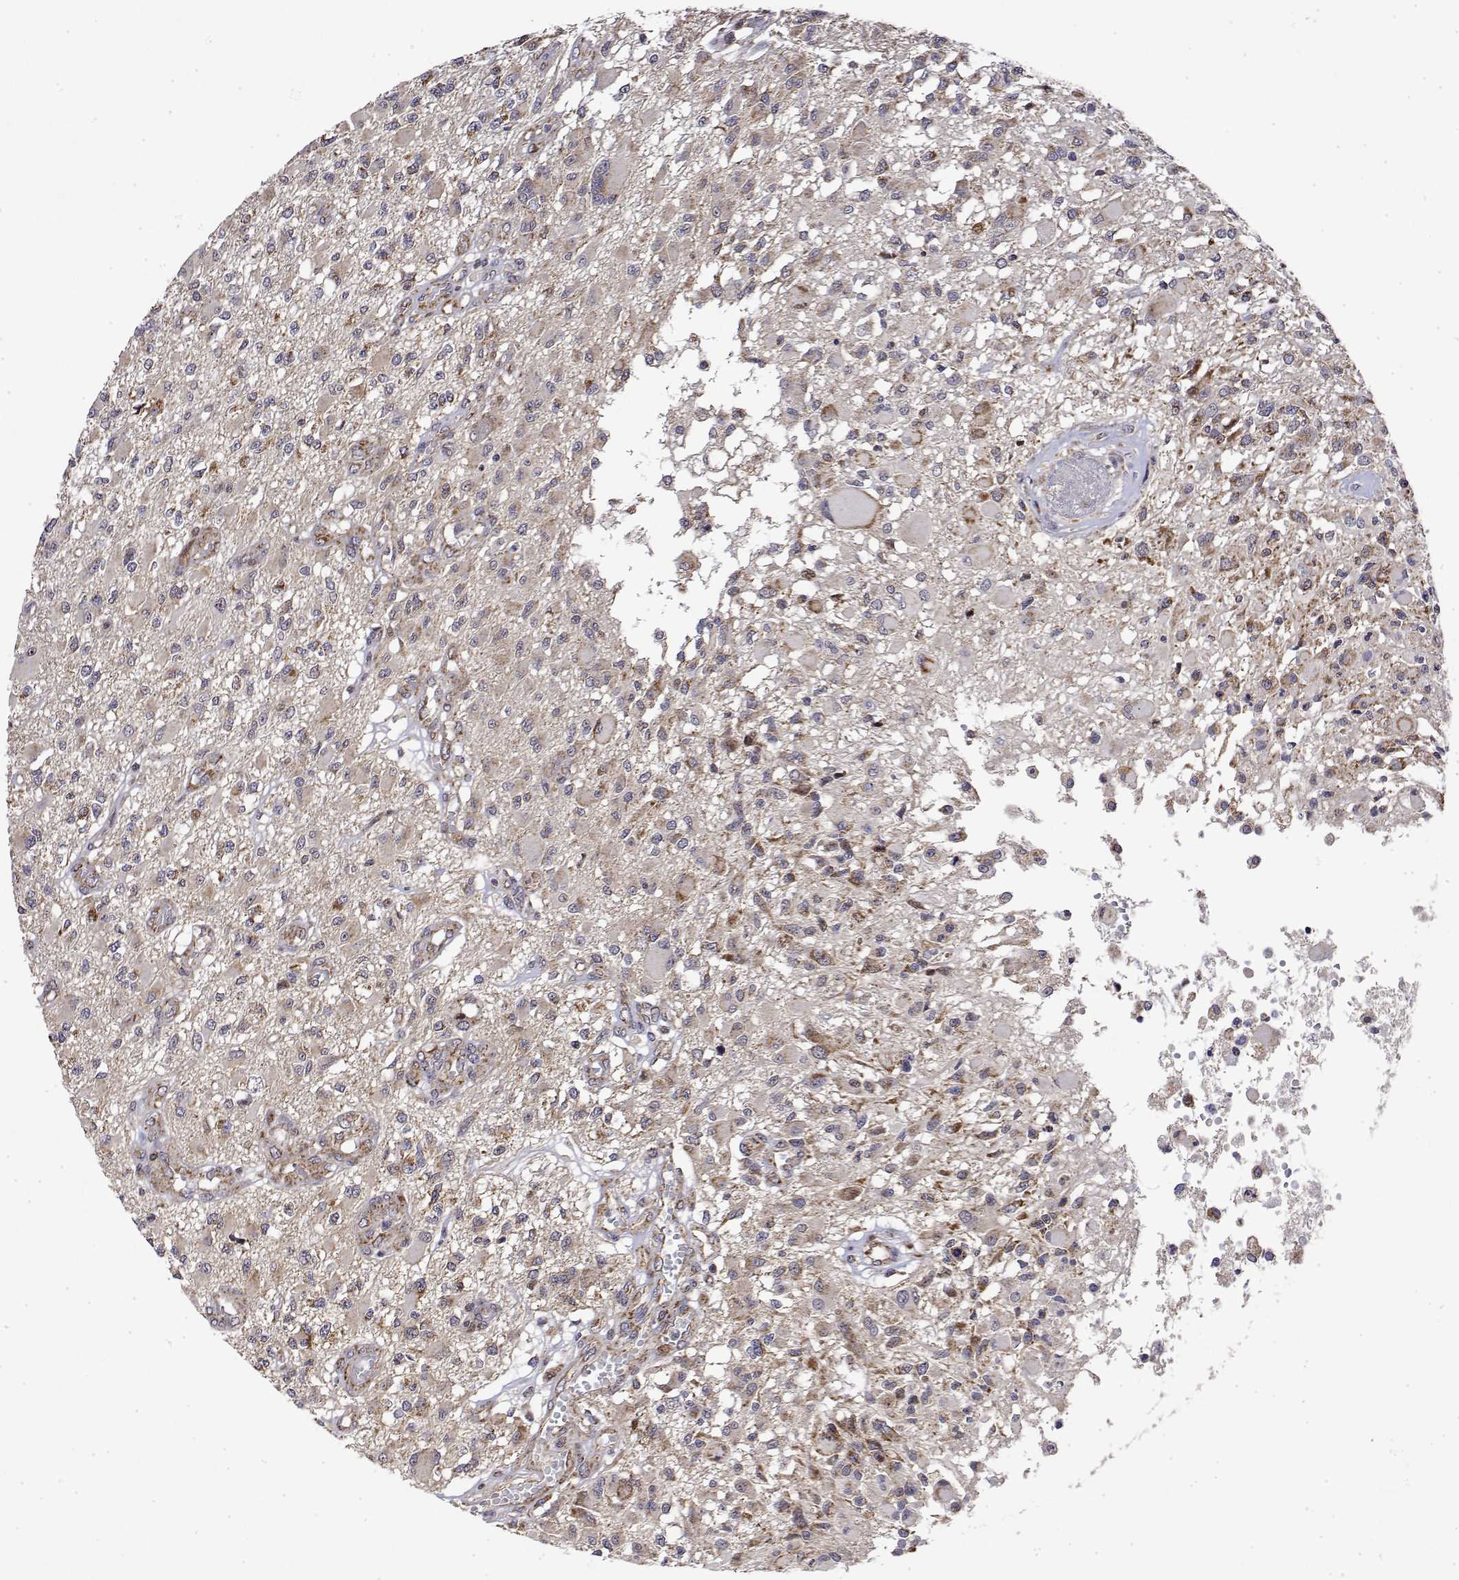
{"staining": {"intensity": "weak", "quantity": "<25%", "location": "cytoplasmic/membranous"}, "tissue": "glioma", "cell_type": "Tumor cells", "image_type": "cancer", "snomed": [{"axis": "morphology", "description": "Glioma, malignant, High grade"}, {"axis": "topography", "description": "Brain"}], "caption": "High magnification brightfield microscopy of malignant glioma (high-grade) stained with DAB (brown) and counterstained with hematoxylin (blue): tumor cells show no significant staining.", "gene": "GADD45GIP1", "patient": {"sex": "female", "age": 63}}